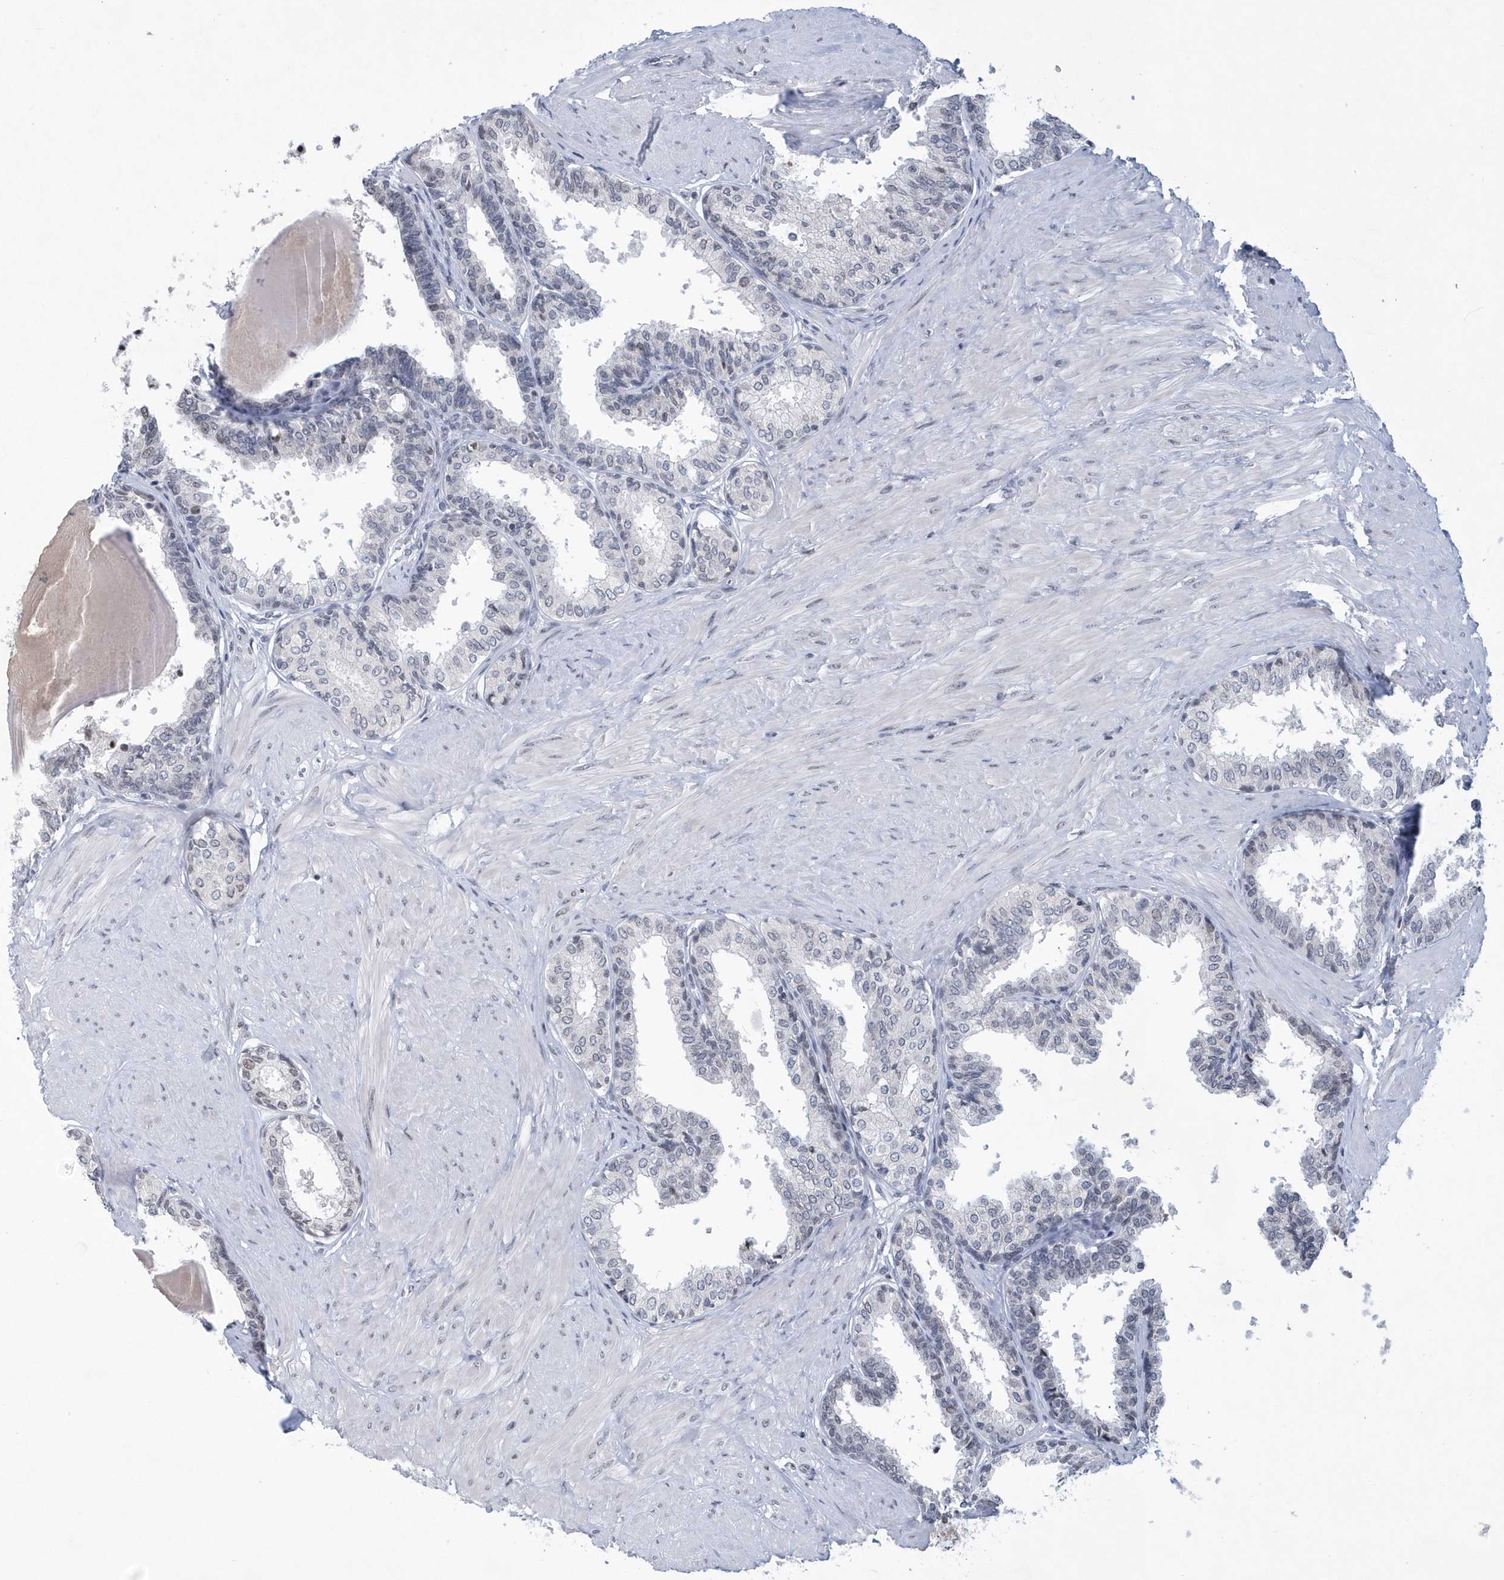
{"staining": {"intensity": "negative", "quantity": "none", "location": "none"}, "tissue": "prostate", "cell_type": "Glandular cells", "image_type": "normal", "snomed": [{"axis": "morphology", "description": "Normal tissue, NOS"}, {"axis": "topography", "description": "Prostate"}], "caption": "A micrograph of human prostate is negative for staining in glandular cells. Brightfield microscopy of immunohistochemistry stained with DAB (brown) and hematoxylin (blue), captured at high magnification.", "gene": "VWA5B2", "patient": {"sex": "male", "age": 48}}